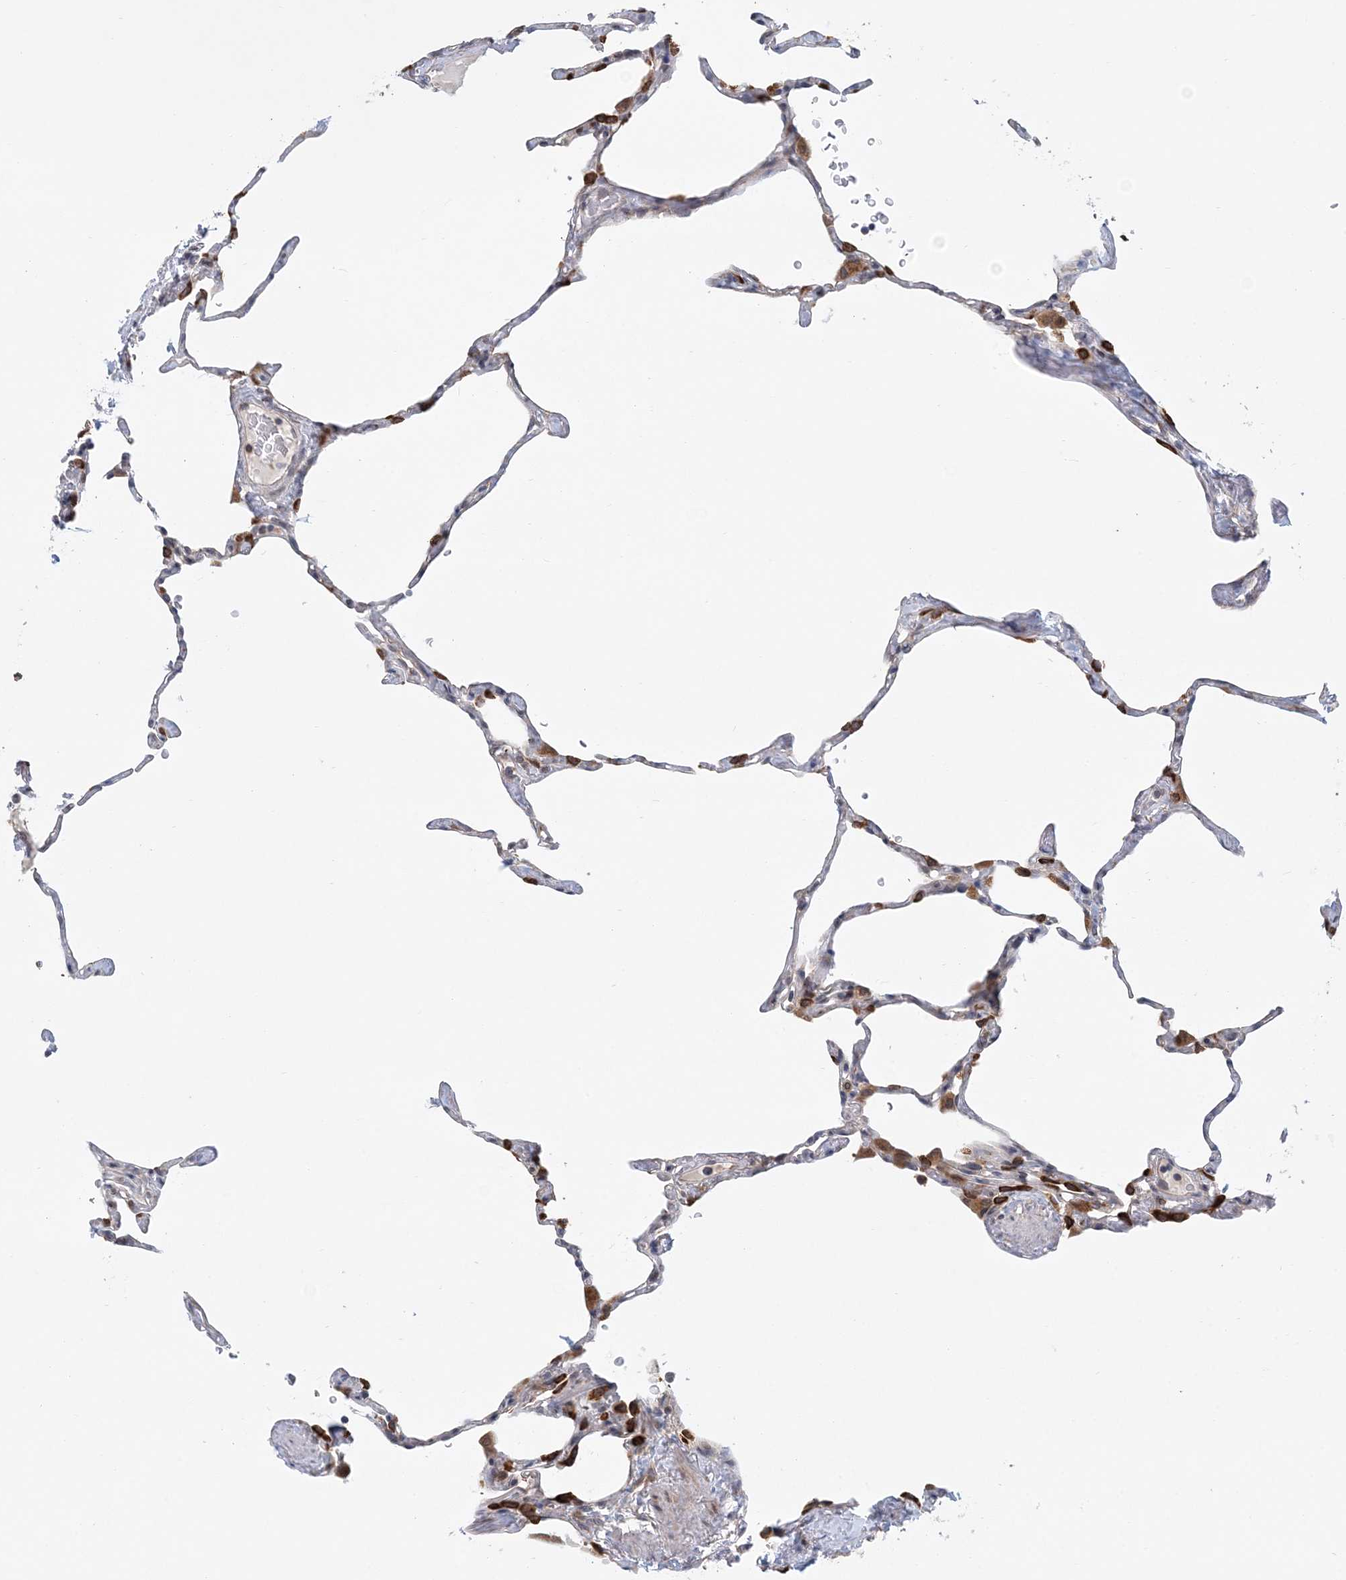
{"staining": {"intensity": "strong", "quantity": "<25%", "location": "cytoplasmic/membranous"}, "tissue": "lung", "cell_type": "Alveolar cells", "image_type": "normal", "snomed": [{"axis": "morphology", "description": "Normal tissue, NOS"}, {"axis": "topography", "description": "Lung"}], "caption": "This micrograph shows IHC staining of normal human lung, with medium strong cytoplasmic/membranous staining in about <25% of alveolar cells.", "gene": "PCYOX1L", "patient": {"sex": "male", "age": 65}}